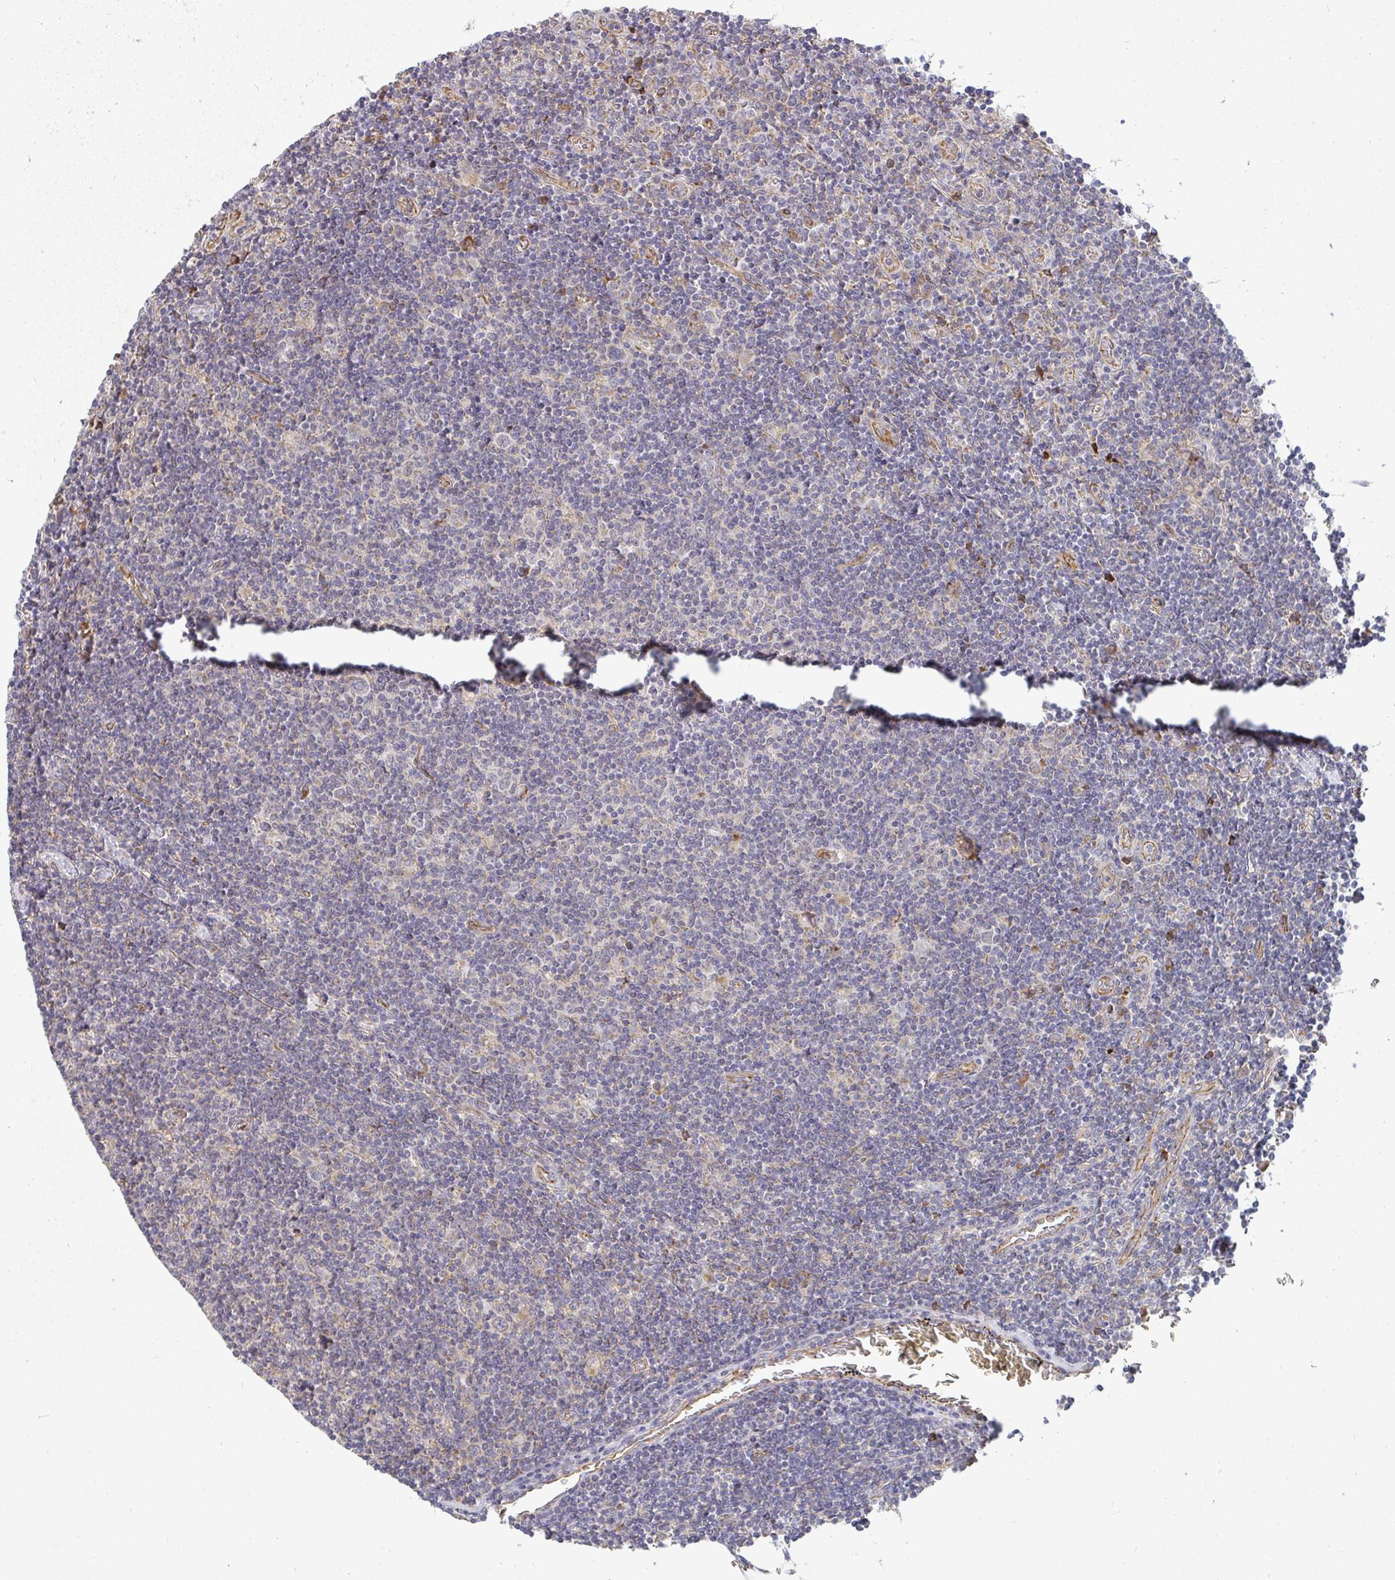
{"staining": {"intensity": "negative", "quantity": "none", "location": "none"}, "tissue": "lymphoma", "cell_type": "Tumor cells", "image_type": "cancer", "snomed": [{"axis": "morphology", "description": "Hodgkin's disease, NOS"}, {"axis": "topography", "description": "Lymph node"}], "caption": "Tumor cells show no significant protein expression in Hodgkin's disease.", "gene": "B4GALT6", "patient": {"sex": "male", "age": 40}}